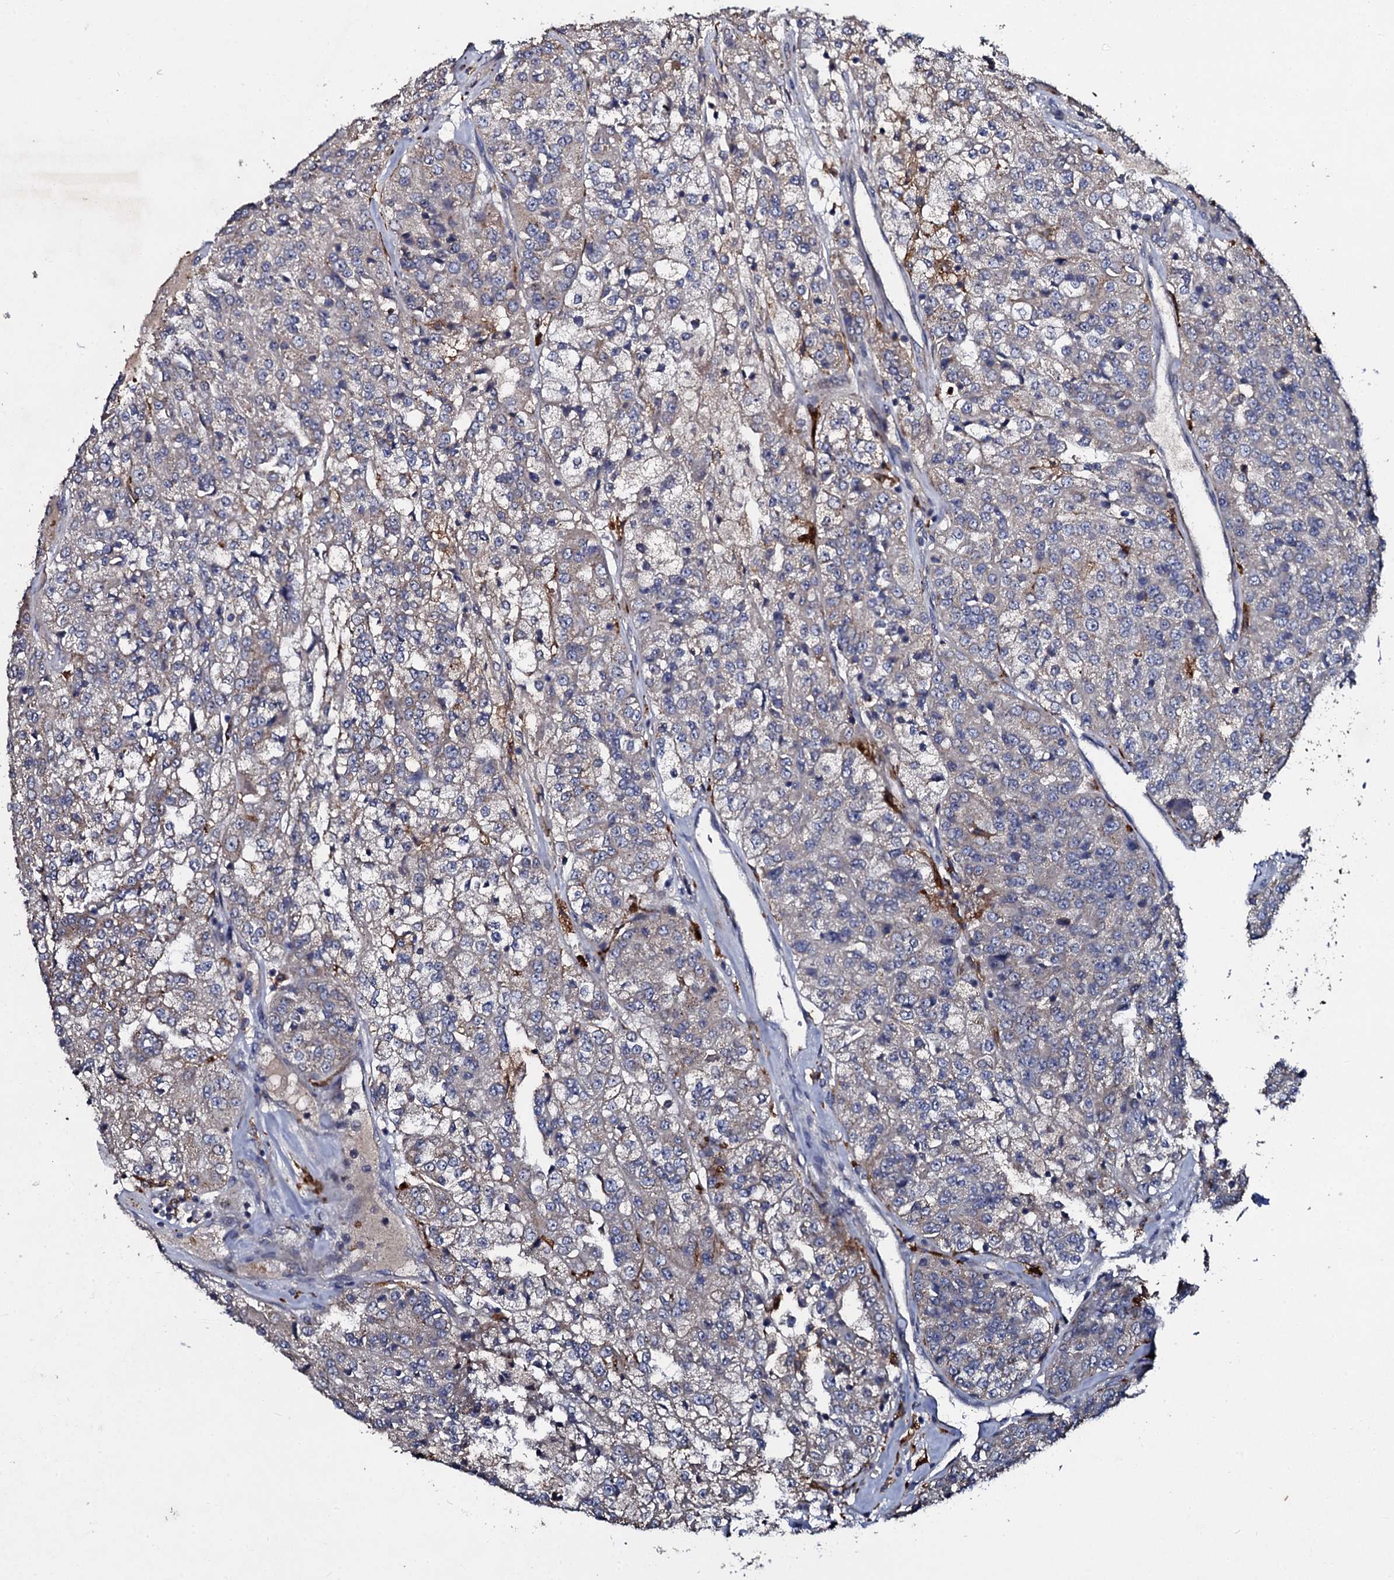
{"staining": {"intensity": "weak", "quantity": "<25%", "location": "cytoplasmic/membranous"}, "tissue": "renal cancer", "cell_type": "Tumor cells", "image_type": "cancer", "snomed": [{"axis": "morphology", "description": "Adenocarcinoma, NOS"}, {"axis": "topography", "description": "Kidney"}], "caption": "Immunohistochemistry (IHC) micrograph of neoplastic tissue: renal cancer stained with DAB (3,3'-diaminobenzidine) exhibits no significant protein positivity in tumor cells.", "gene": "LRRC28", "patient": {"sex": "female", "age": 63}}